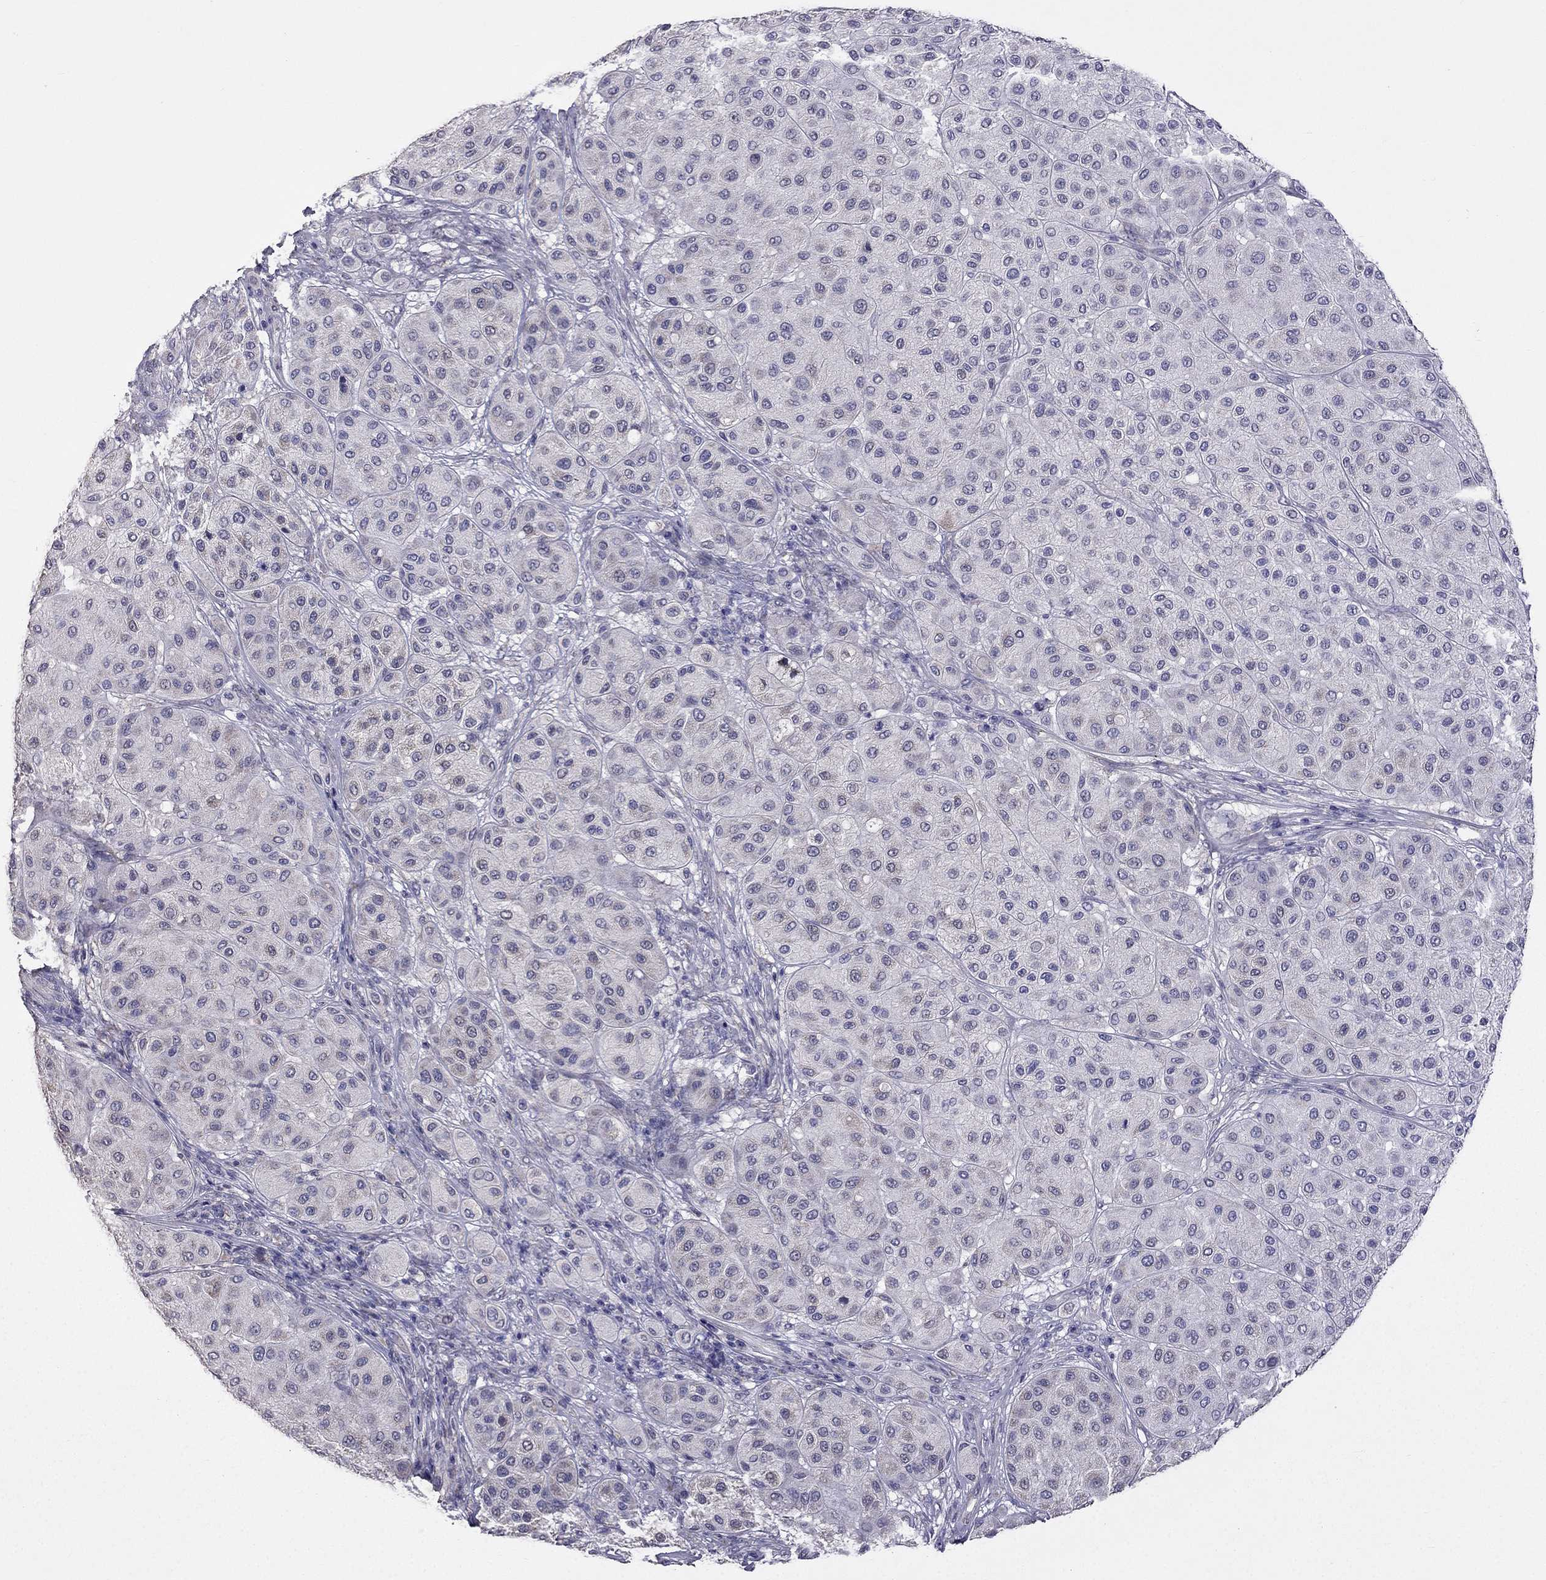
{"staining": {"intensity": "negative", "quantity": "none", "location": "none"}, "tissue": "melanoma", "cell_type": "Tumor cells", "image_type": "cancer", "snomed": [{"axis": "morphology", "description": "Malignant melanoma, Metastatic site"}, {"axis": "topography", "description": "Smooth muscle"}], "caption": "Image shows no protein positivity in tumor cells of malignant melanoma (metastatic site) tissue. (DAB (3,3'-diaminobenzidine) immunohistochemistry (IHC), high magnification).", "gene": "AK5", "patient": {"sex": "male", "age": 41}}